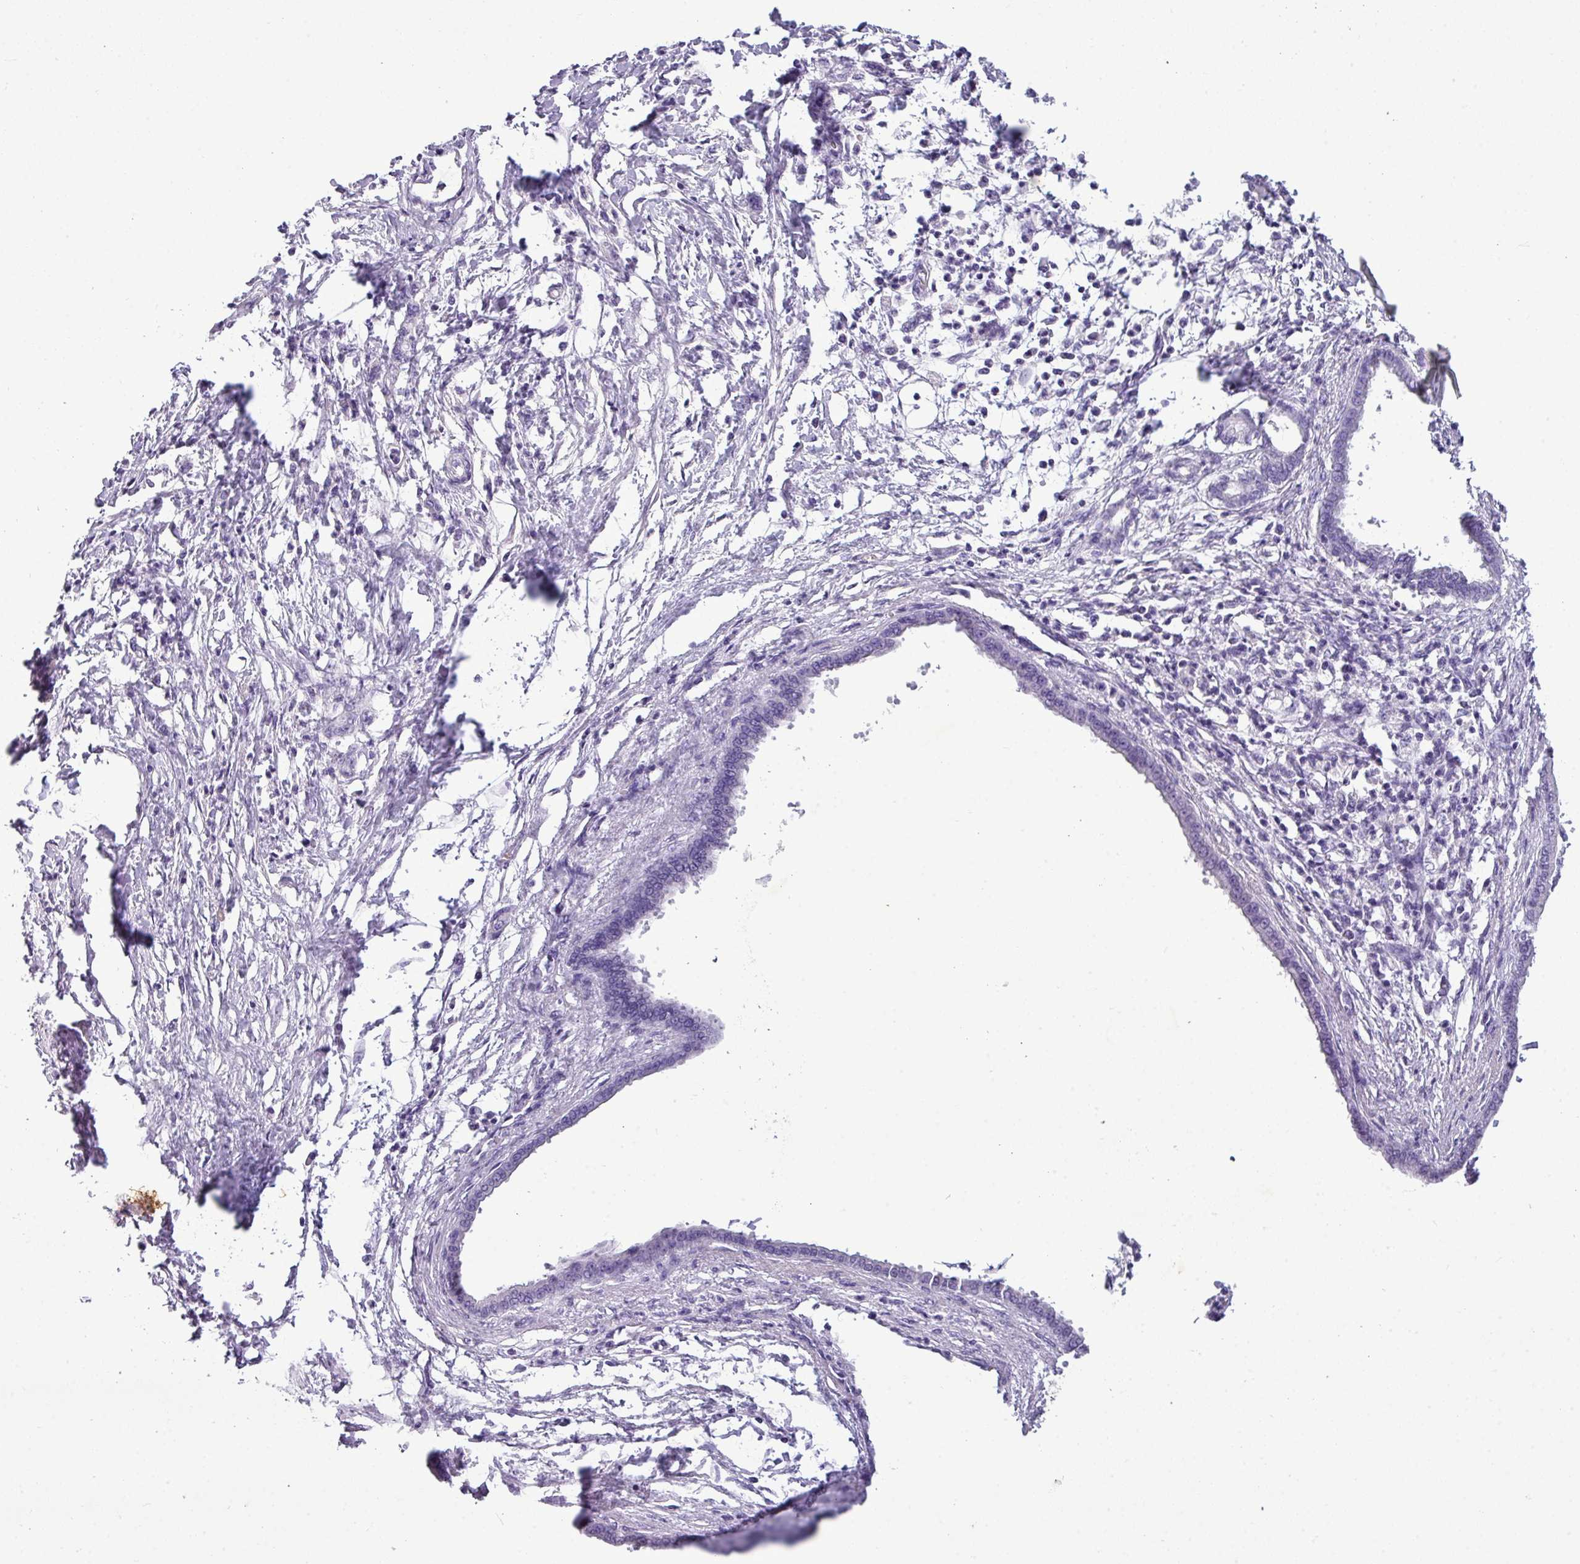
{"staining": {"intensity": "negative", "quantity": "none", "location": "none"}, "tissue": "pancreatic cancer", "cell_type": "Tumor cells", "image_type": "cancer", "snomed": [{"axis": "morphology", "description": "Adenocarcinoma, NOS"}, {"axis": "topography", "description": "Pancreas"}], "caption": "IHC image of neoplastic tissue: human adenocarcinoma (pancreatic) stained with DAB (3,3'-diaminobenzidine) exhibits no significant protein positivity in tumor cells. (DAB immunohistochemistry (IHC) with hematoxylin counter stain).", "gene": "TMEM91", "patient": {"sex": "female", "age": 55}}